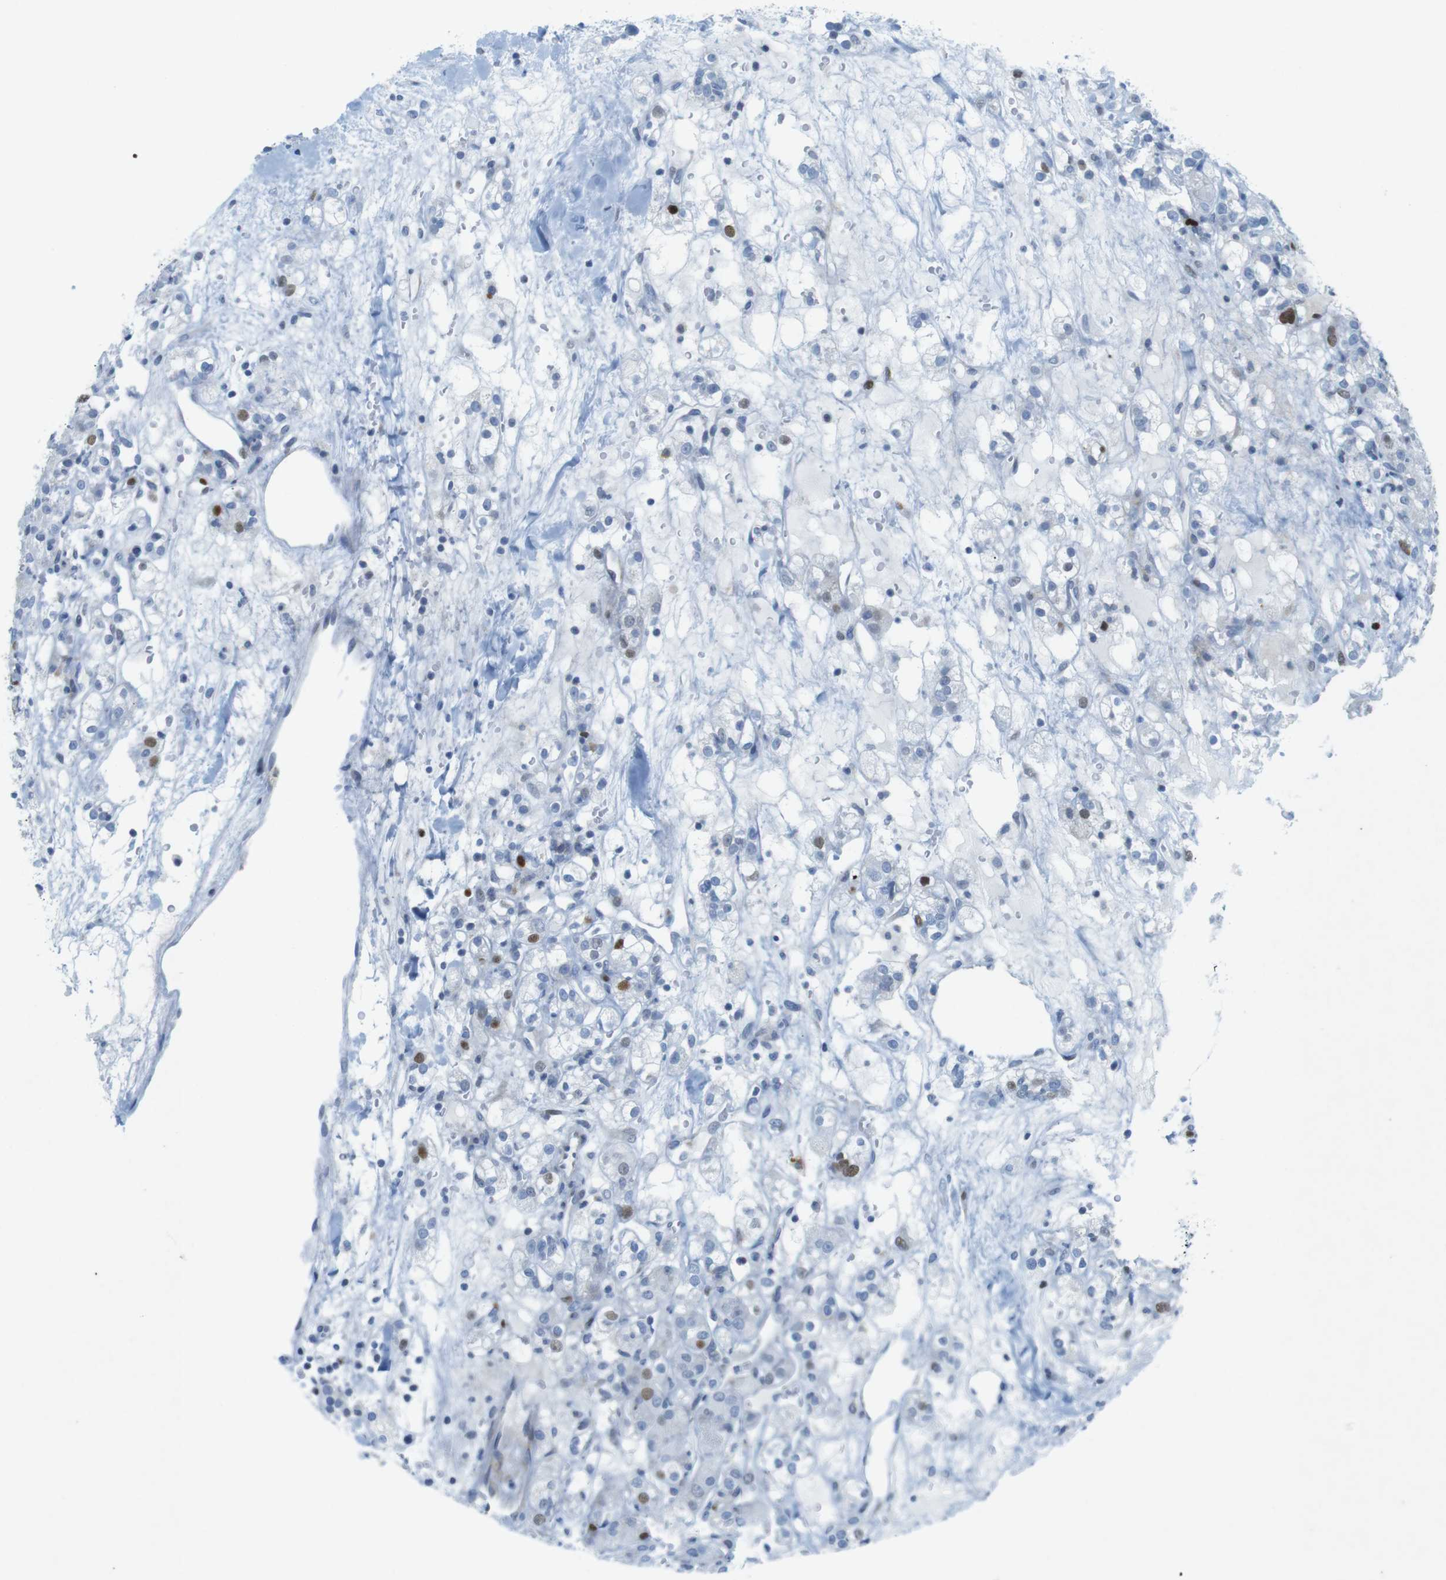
{"staining": {"intensity": "strong", "quantity": "<25%", "location": "nuclear"}, "tissue": "renal cancer", "cell_type": "Tumor cells", "image_type": "cancer", "snomed": [{"axis": "morphology", "description": "Normal tissue, NOS"}, {"axis": "morphology", "description": "Adenocarcinoma, NOS"}, {"axis": "topography", "description": "Kidney"}], "caption": "There is medium levels of strong nuclear positivity in tumor cells of renal cancer, as demonstrated by immunohistochemical staining (brown color).", "gene": "CHAF1A", "patient": {"sex": "male", "age": 61}}